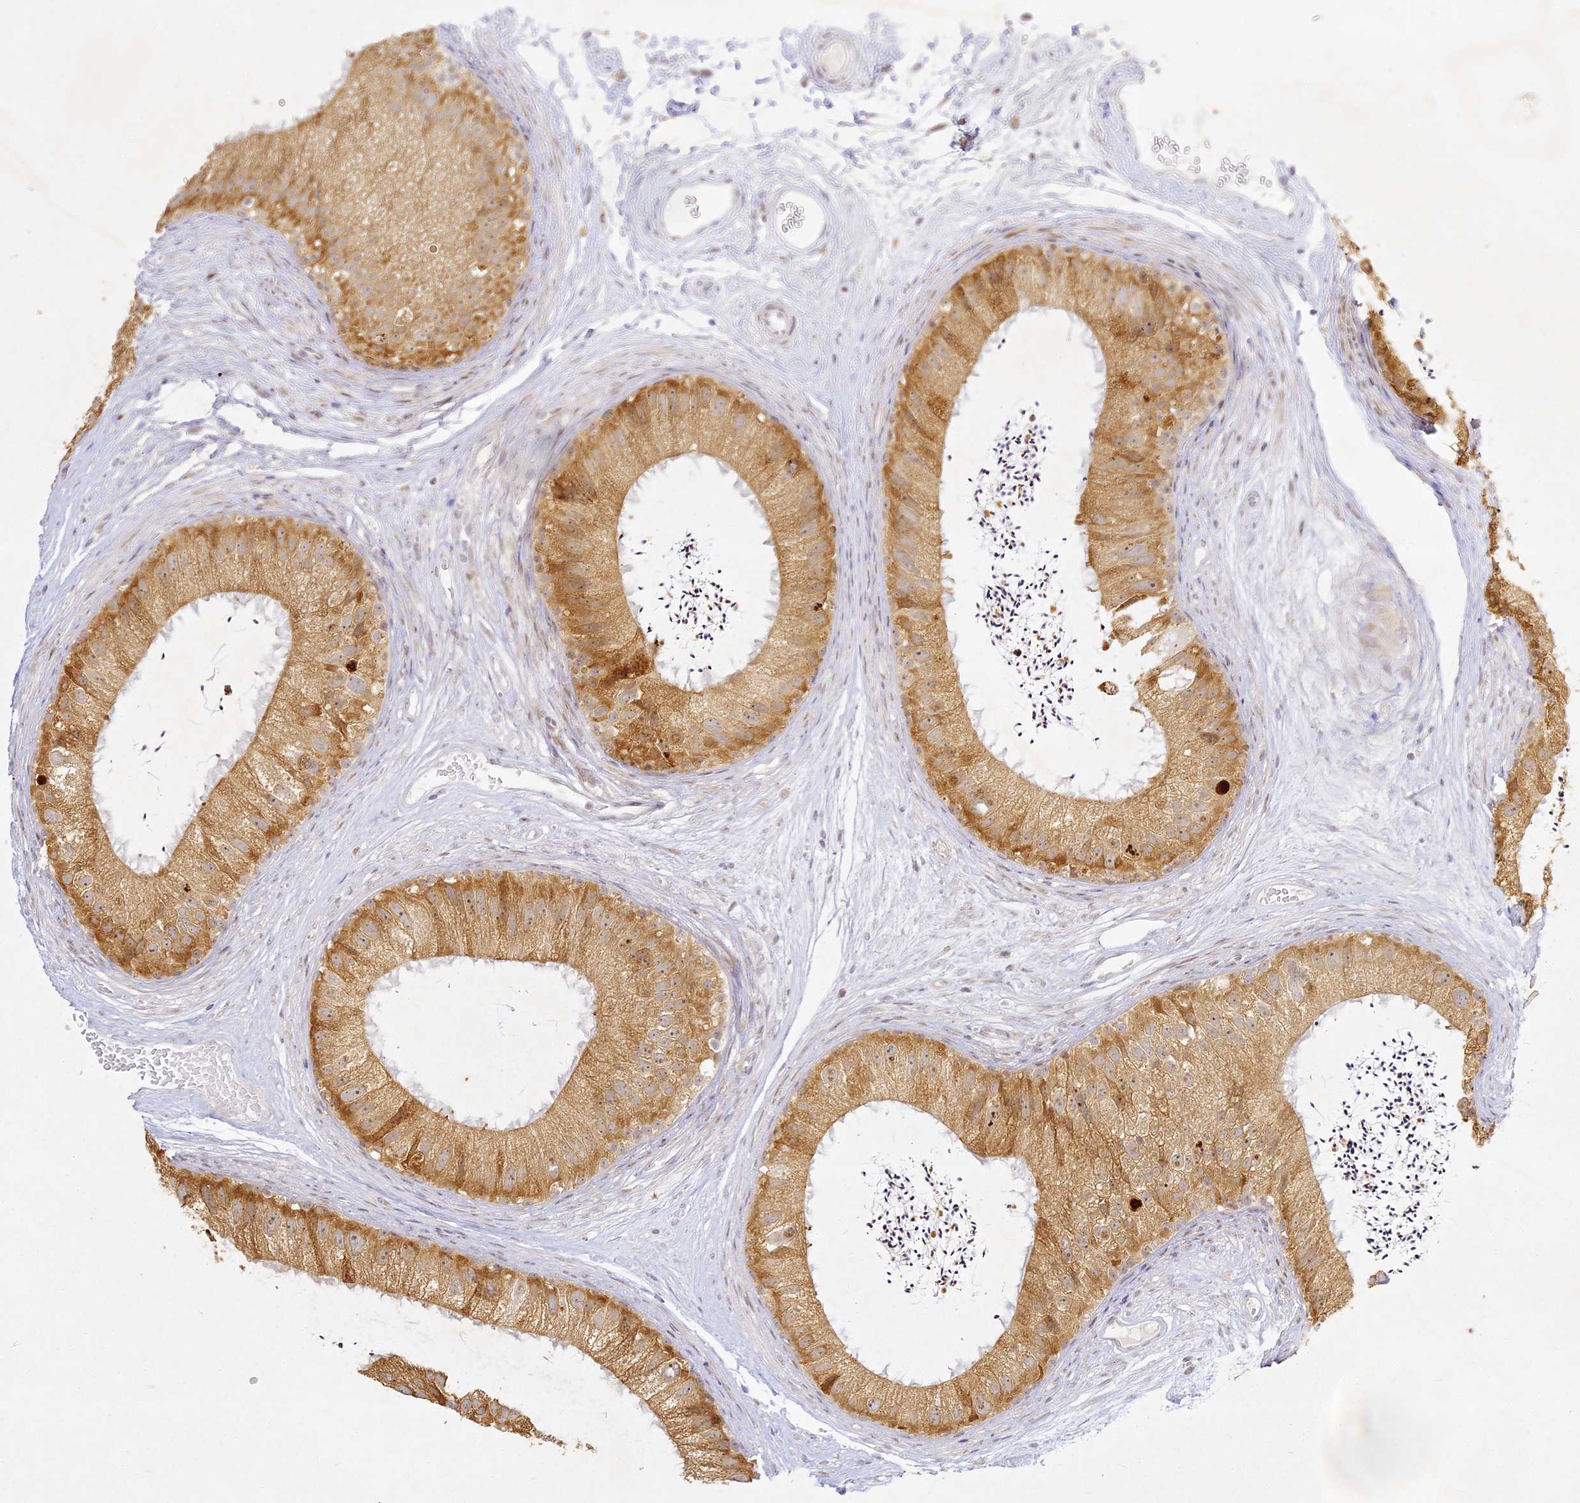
{"staining": {"intensity": "moderate", "quantity": ">75%", "location": "cytoplasmic/membranous"}, "tissue": "epididymis", "cell_type": "Glandular cells", "image_type": "normal", "snomed": [{"axis": "morphology", "description": "Normal tissue, NOS"}, {"axis": "topography", "description": "Epididymis"}], "caption": "A micrograph showing moderate cytoplasmic/membranous expression in approximately >75% of glandular cells in unremarkable epididymis, as visualized by brown immunohistochemical staining.", "gene": "SLC30A5", "patient": {"sex": "male", "age": 77}}